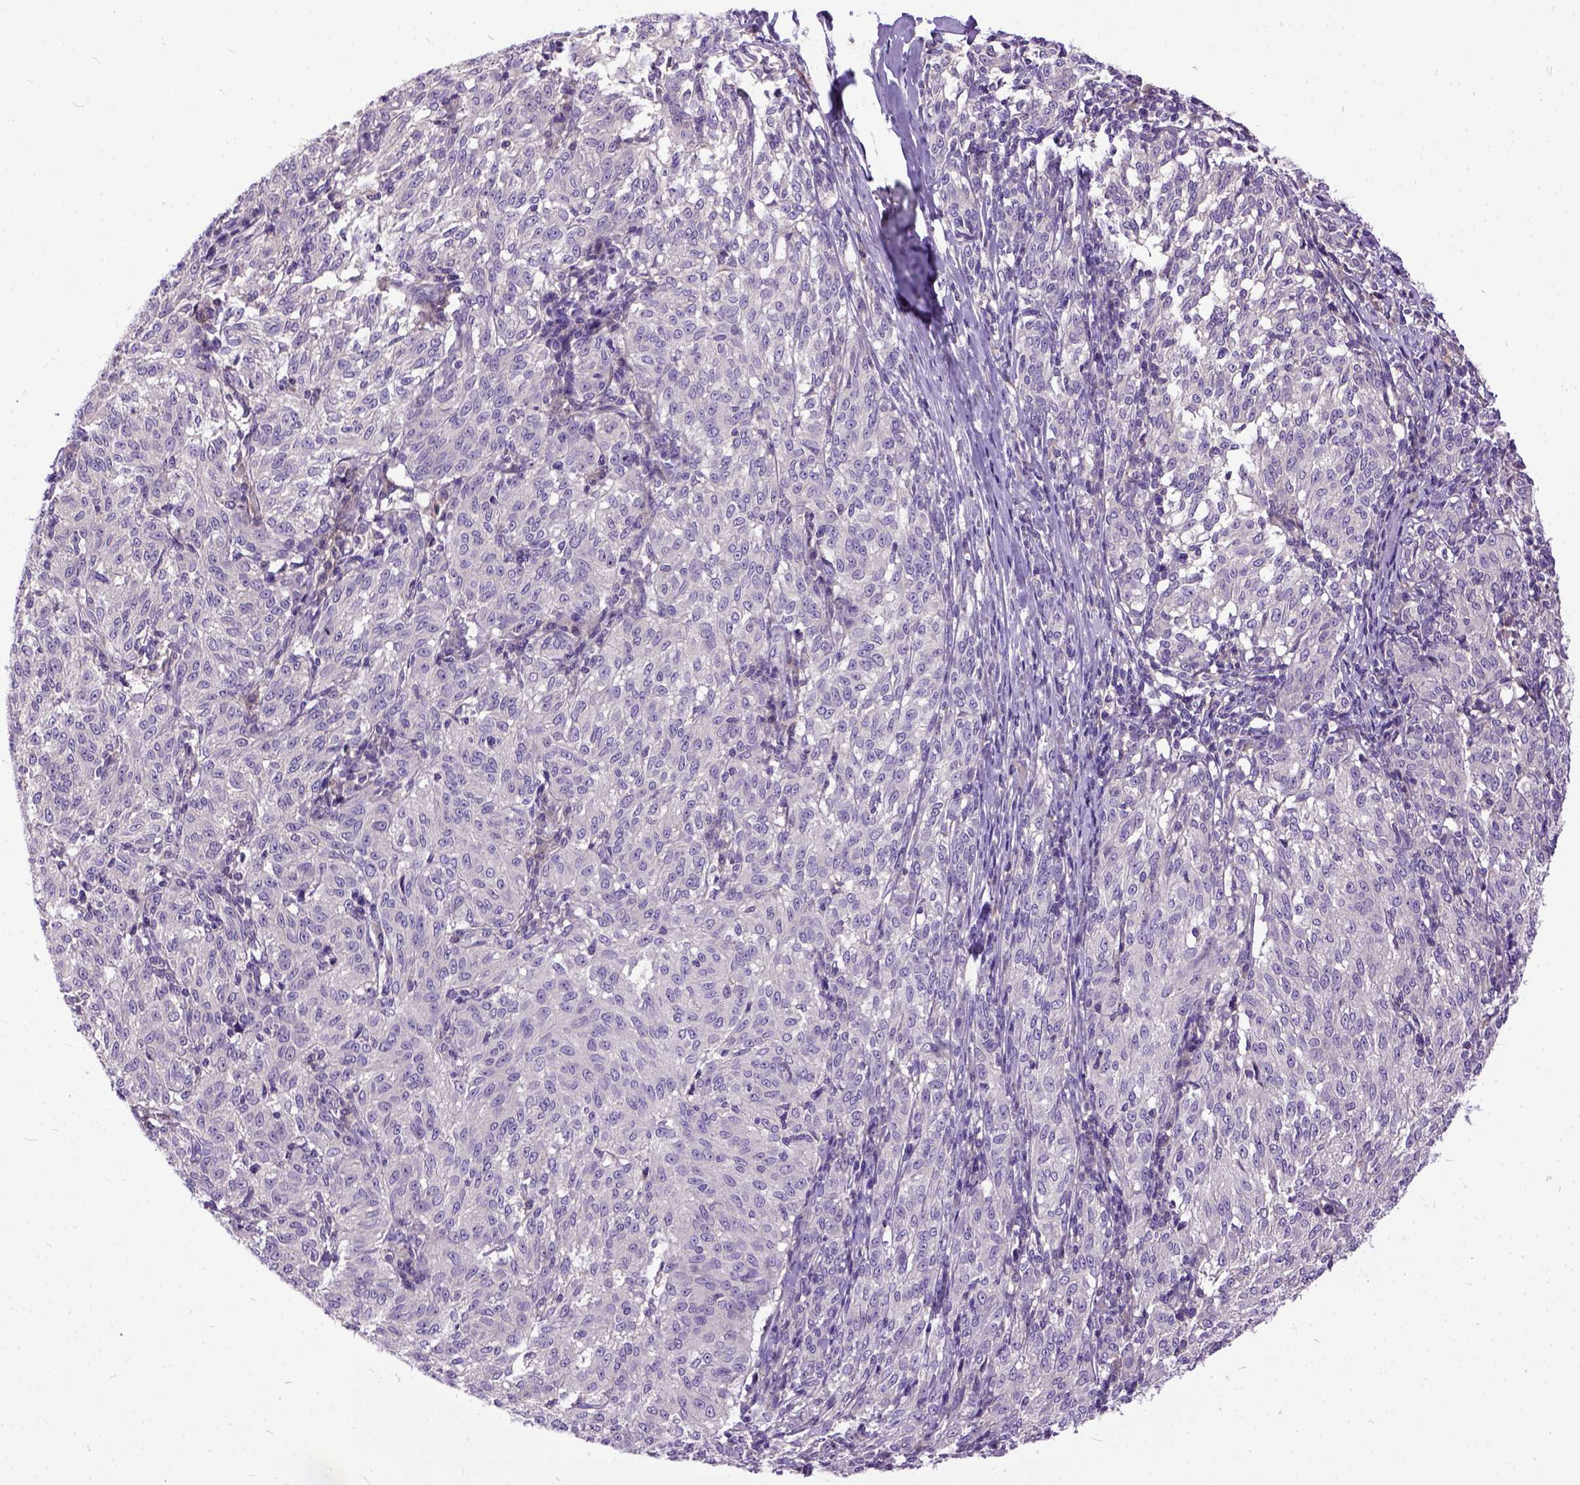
{"staining": {"intensity": "negative", "quantity": "none", "location": "none"}, "tissue": "melanoma", "cell_type": "Tumor cells", "image_type": "cancer", "snomed": [{"axis": "morphology", "description": "Malignant melanoma, NOS"}, {"axis": "topography", "description": "Skin"}], "caption": "This image is of melanoma stained with IHC to label a protein in brown with the nuclei are counter-stained blue. There is no positivity in tumor cells.", "gene": "NEK5", "patient": {"sex": "female", "age": 72}}